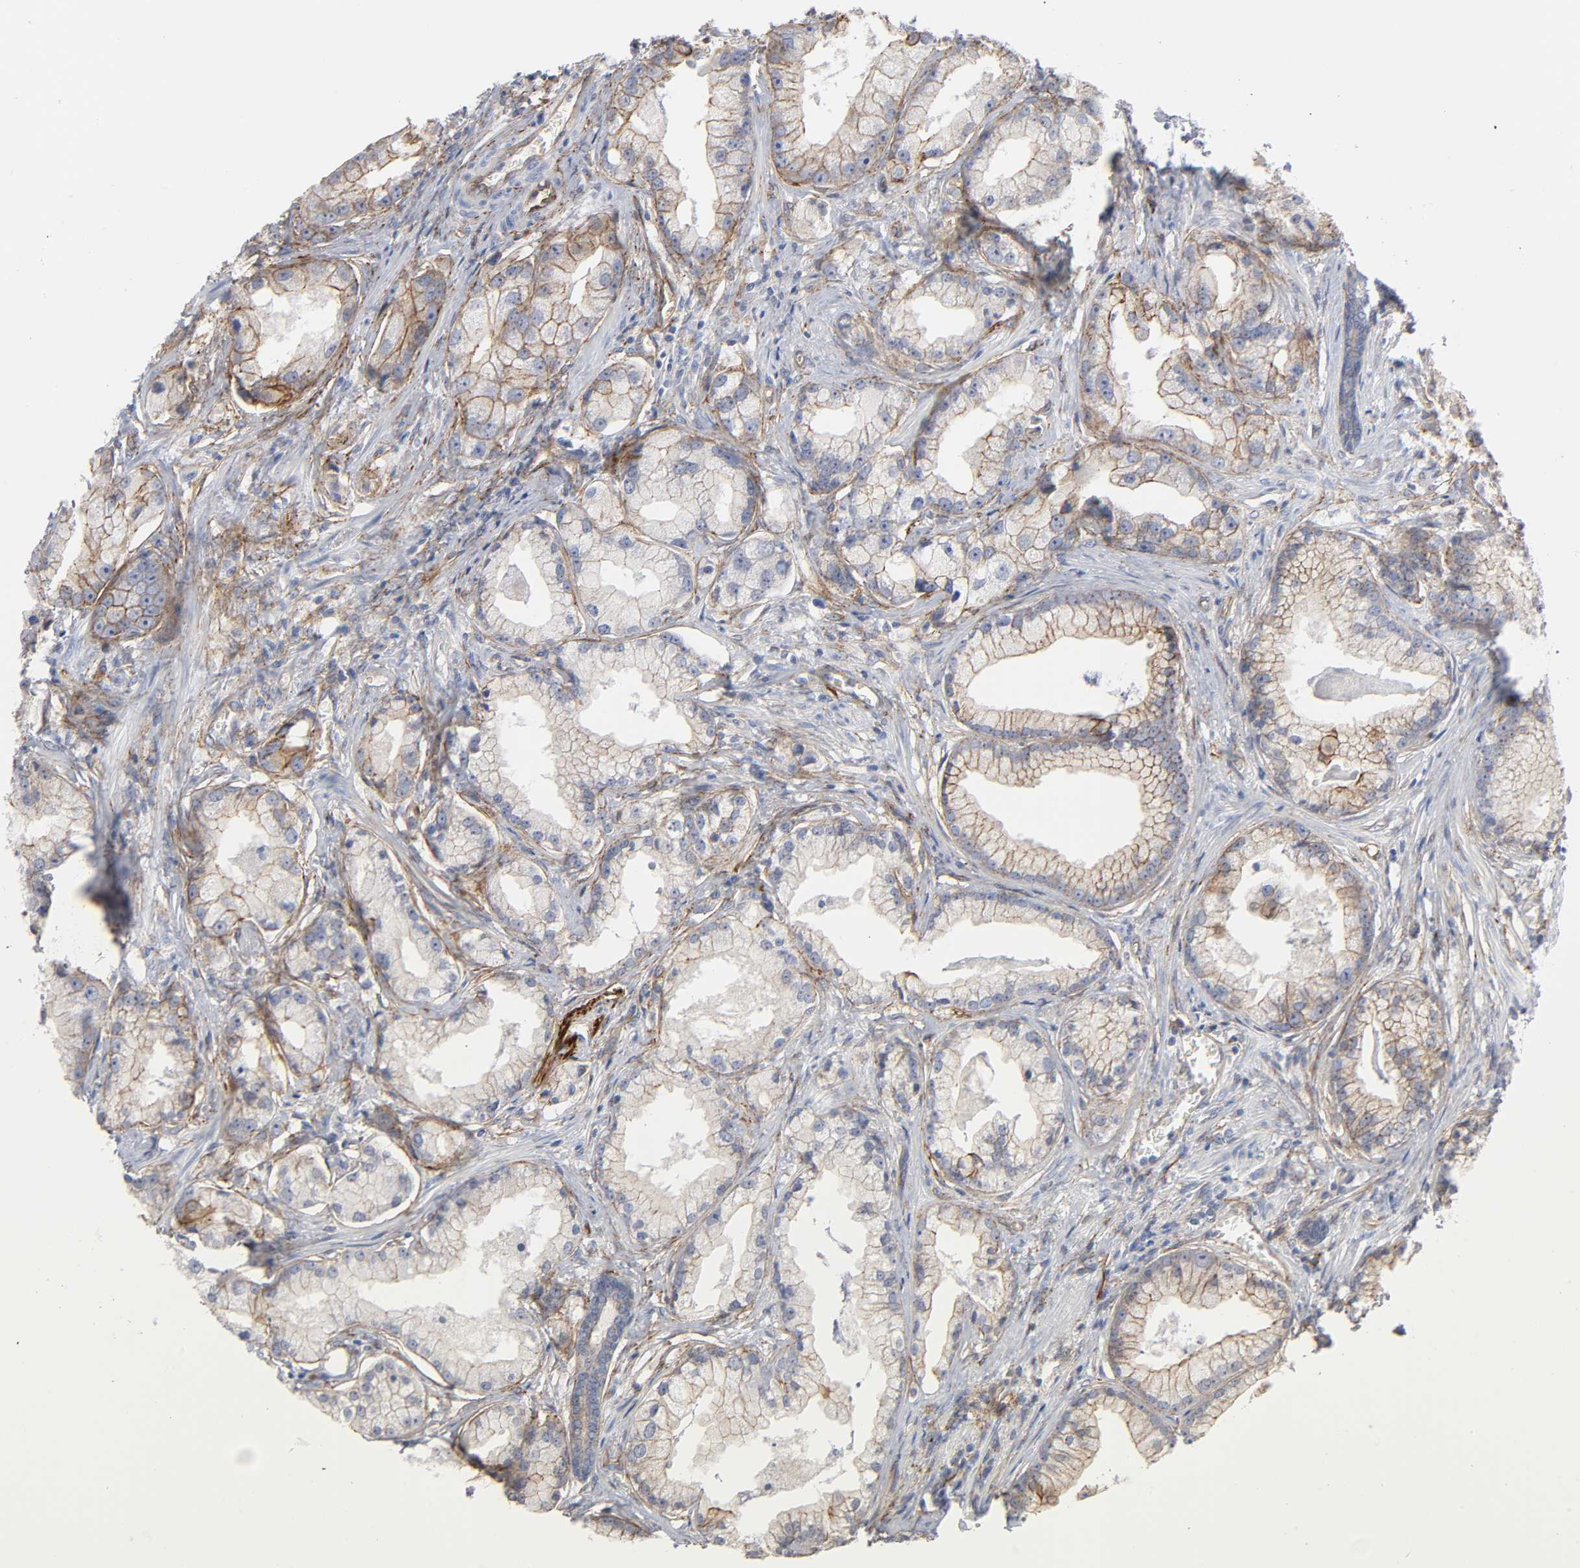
{"staining": {"intensity": "moderate", "quantity": "<25%", "location": "cytoplasmic/membranous"}, "tissue": "prostate cancer", "cell_type": "Tumor cells", "image_type": "cancer", "snomed": [{"axis": "morphology", "description": "Adenocarcinoma, Low grade"}, {"axis": "topography", "description": "Prostate"}], "caption": "Immunohistochemistry (IHC) staining of prostate cancer (low-grade adenocarcinoma), which displays low levels of moderate cytoplasmic/membranous expression in approximately <25% of tumor cells indicating moderate cytoplasmic/membranous protein staining. The staining was performed using DAB (brown) for protein detection and nuclei were counterstained in hematoxylin (blue).", "gene": "SPTAN1", "patient": {"sex": "male", "age": 59}}